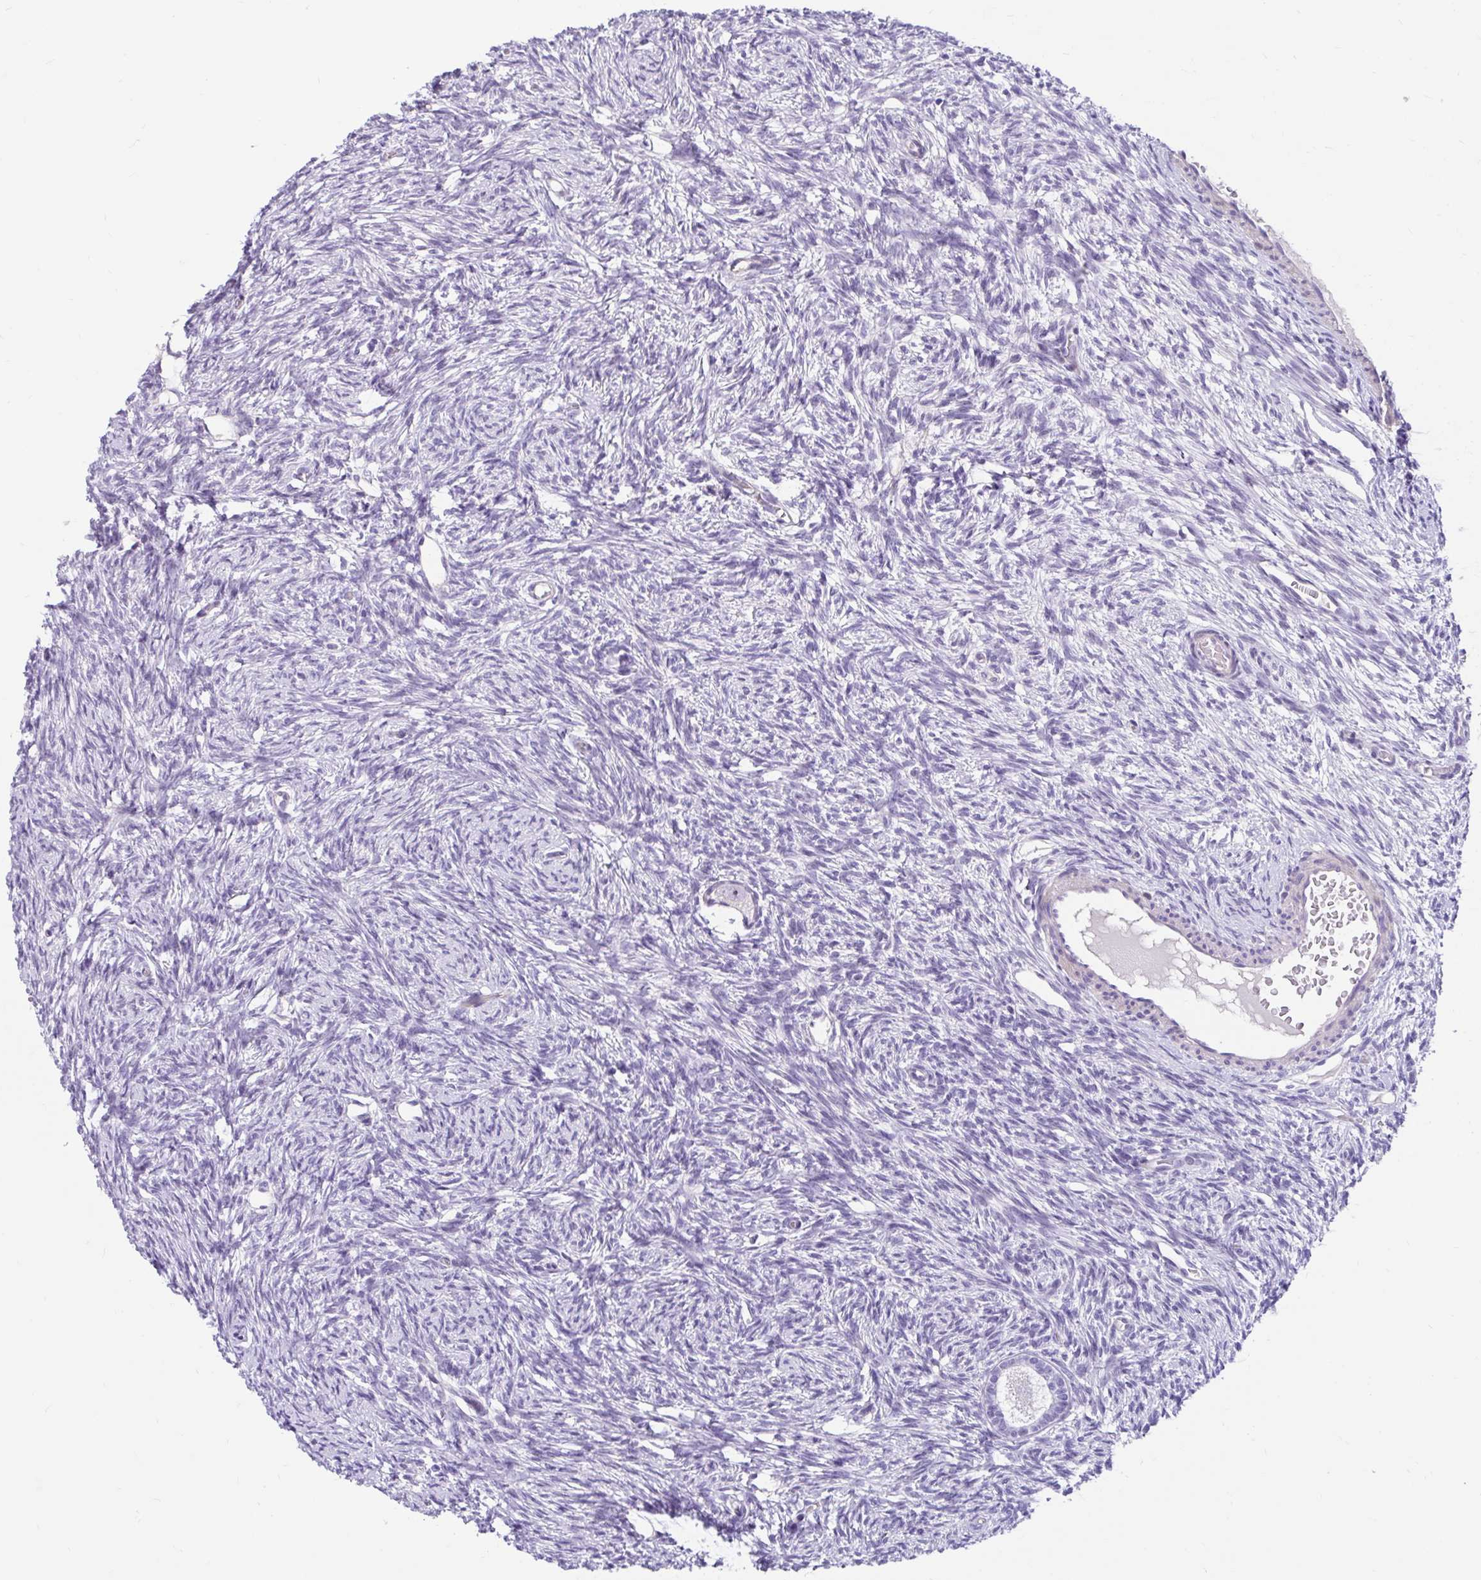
{"staining": {"intensity": "negative", "quantity": "none", "location": "none"}, "tissue": "ovary", "cell_type": "Follicle cells", "image_type": "normal", "snomed": [{"axis": "morphology", "description": "Normal tissue, NOS"}, {"axis": "topography", "description": "Ovary"}], "caption": "DAB immunohistochemical staining of benign ovary shows no significant positivity in follicle cells.", "gene": "NHLH2", "patient": {"sex": "female", "age": 33}}